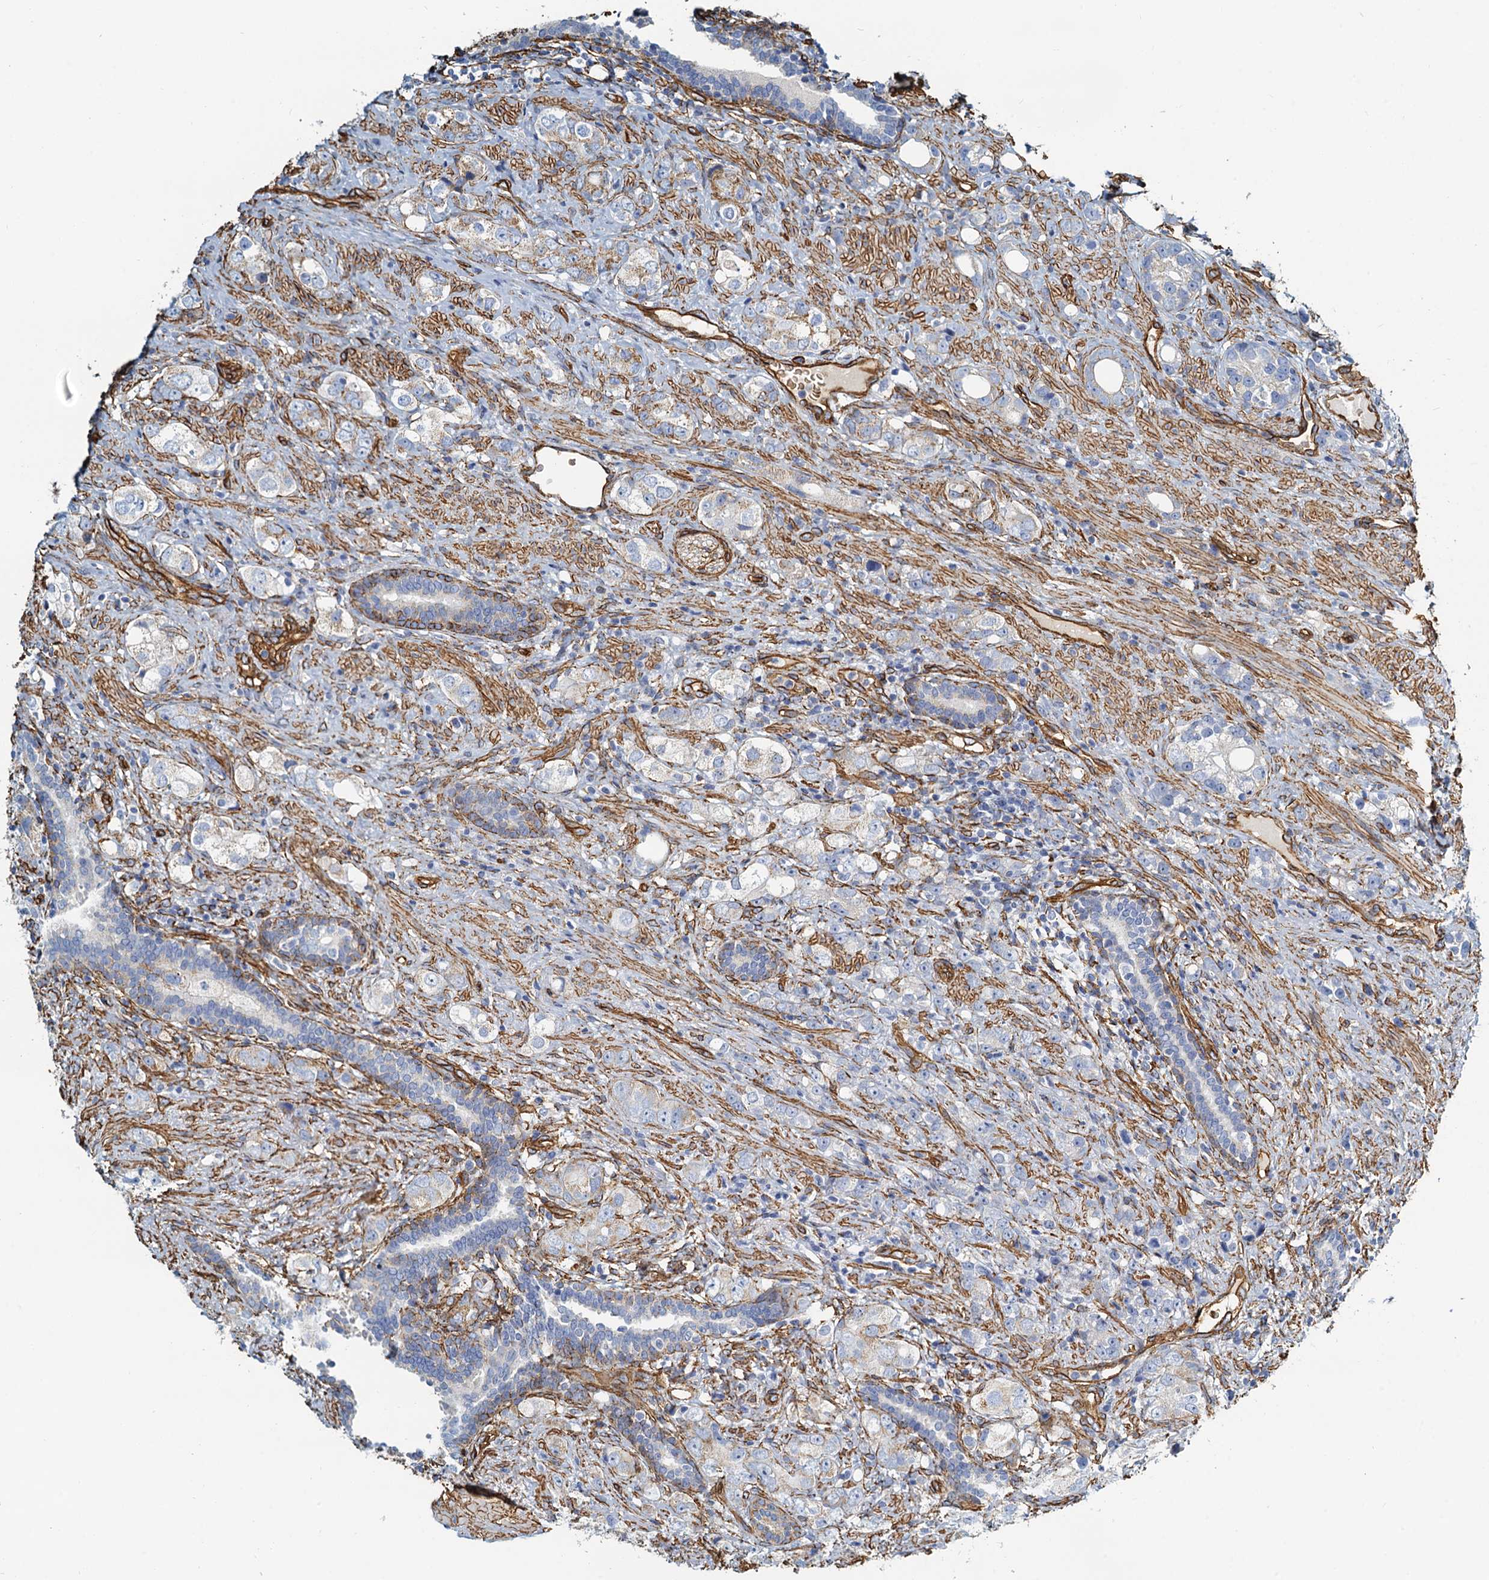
{"staining": {"intensity": "weak", "quantity": "<25%", "location": "cytoplasmic/membranous"}, "tissue": "prostate cancer", "cell_type": "Tumor cells", "image_type": "cancer", "snomed": [{"axis": "morphology", "description": "Adenocarcinoma, High grade"}, {"axis": "topography", "description": "Prostate"}], "caption": "Immunohistochemistry (IHC) micrograph of human prostate adenocarcinoma (high-grade) stained for a protein (brown), which exhibits no staining in tumor cells.", "gene": "DGKG", "patient": {"sex": "male", "age": 63}}